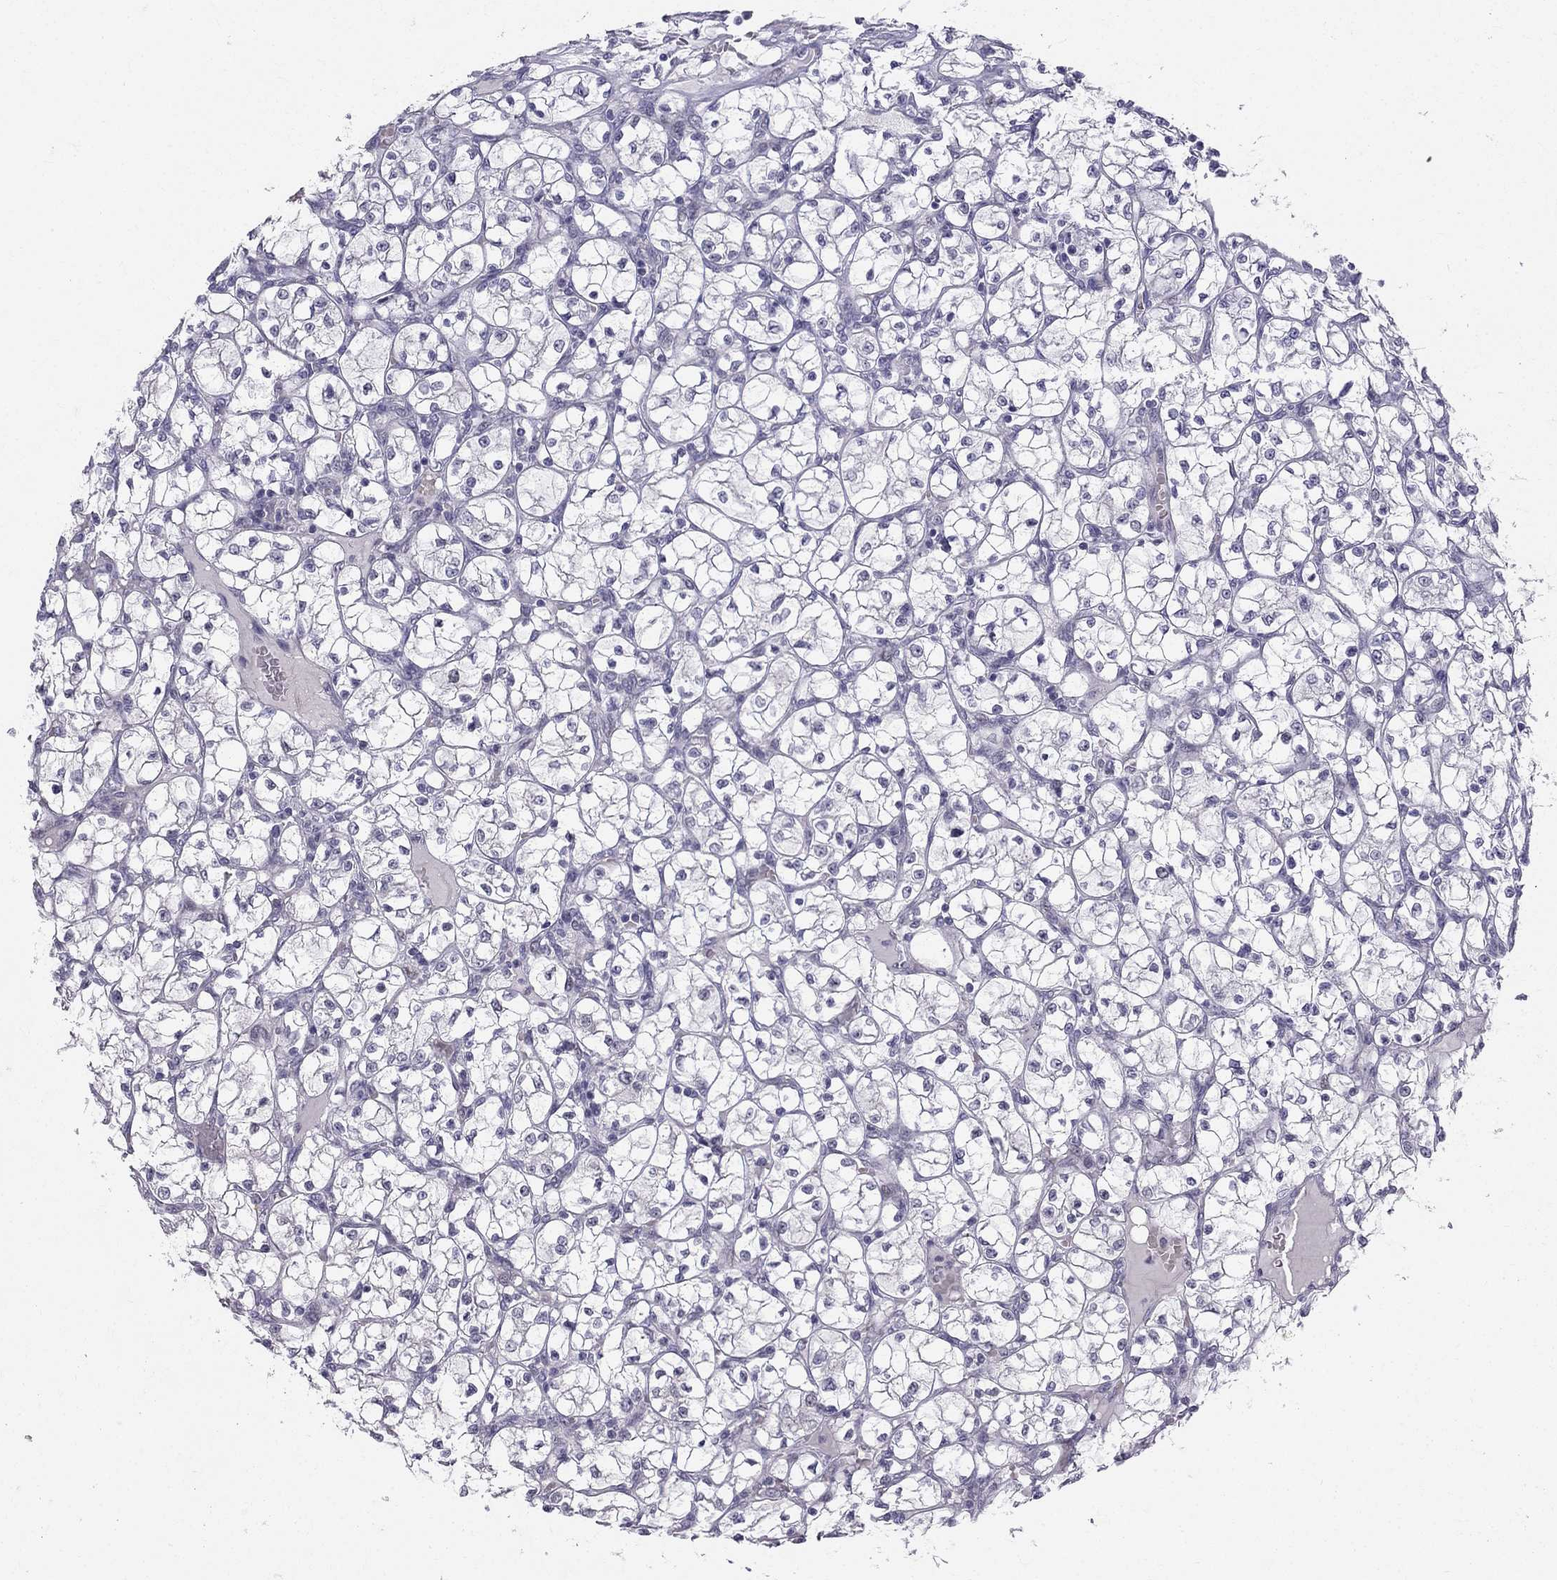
{"staining": {"intensity": "negative", "quantity": "none", "location": "none"}, "tissue": "renal cancer", "cell_type": "Tumor cells", "image_type": "cancer", "snomed": [{"axis": "morphology", "description": "Adenocarcinoma, NOS"}, {"axis": "topography", "description": "Kidney"}], "caption": "Tumor cells show no significant expression in adenocarcinoma (renal).", "gene": "BAG5", "patient": {"sex": "female", "age": 64}}